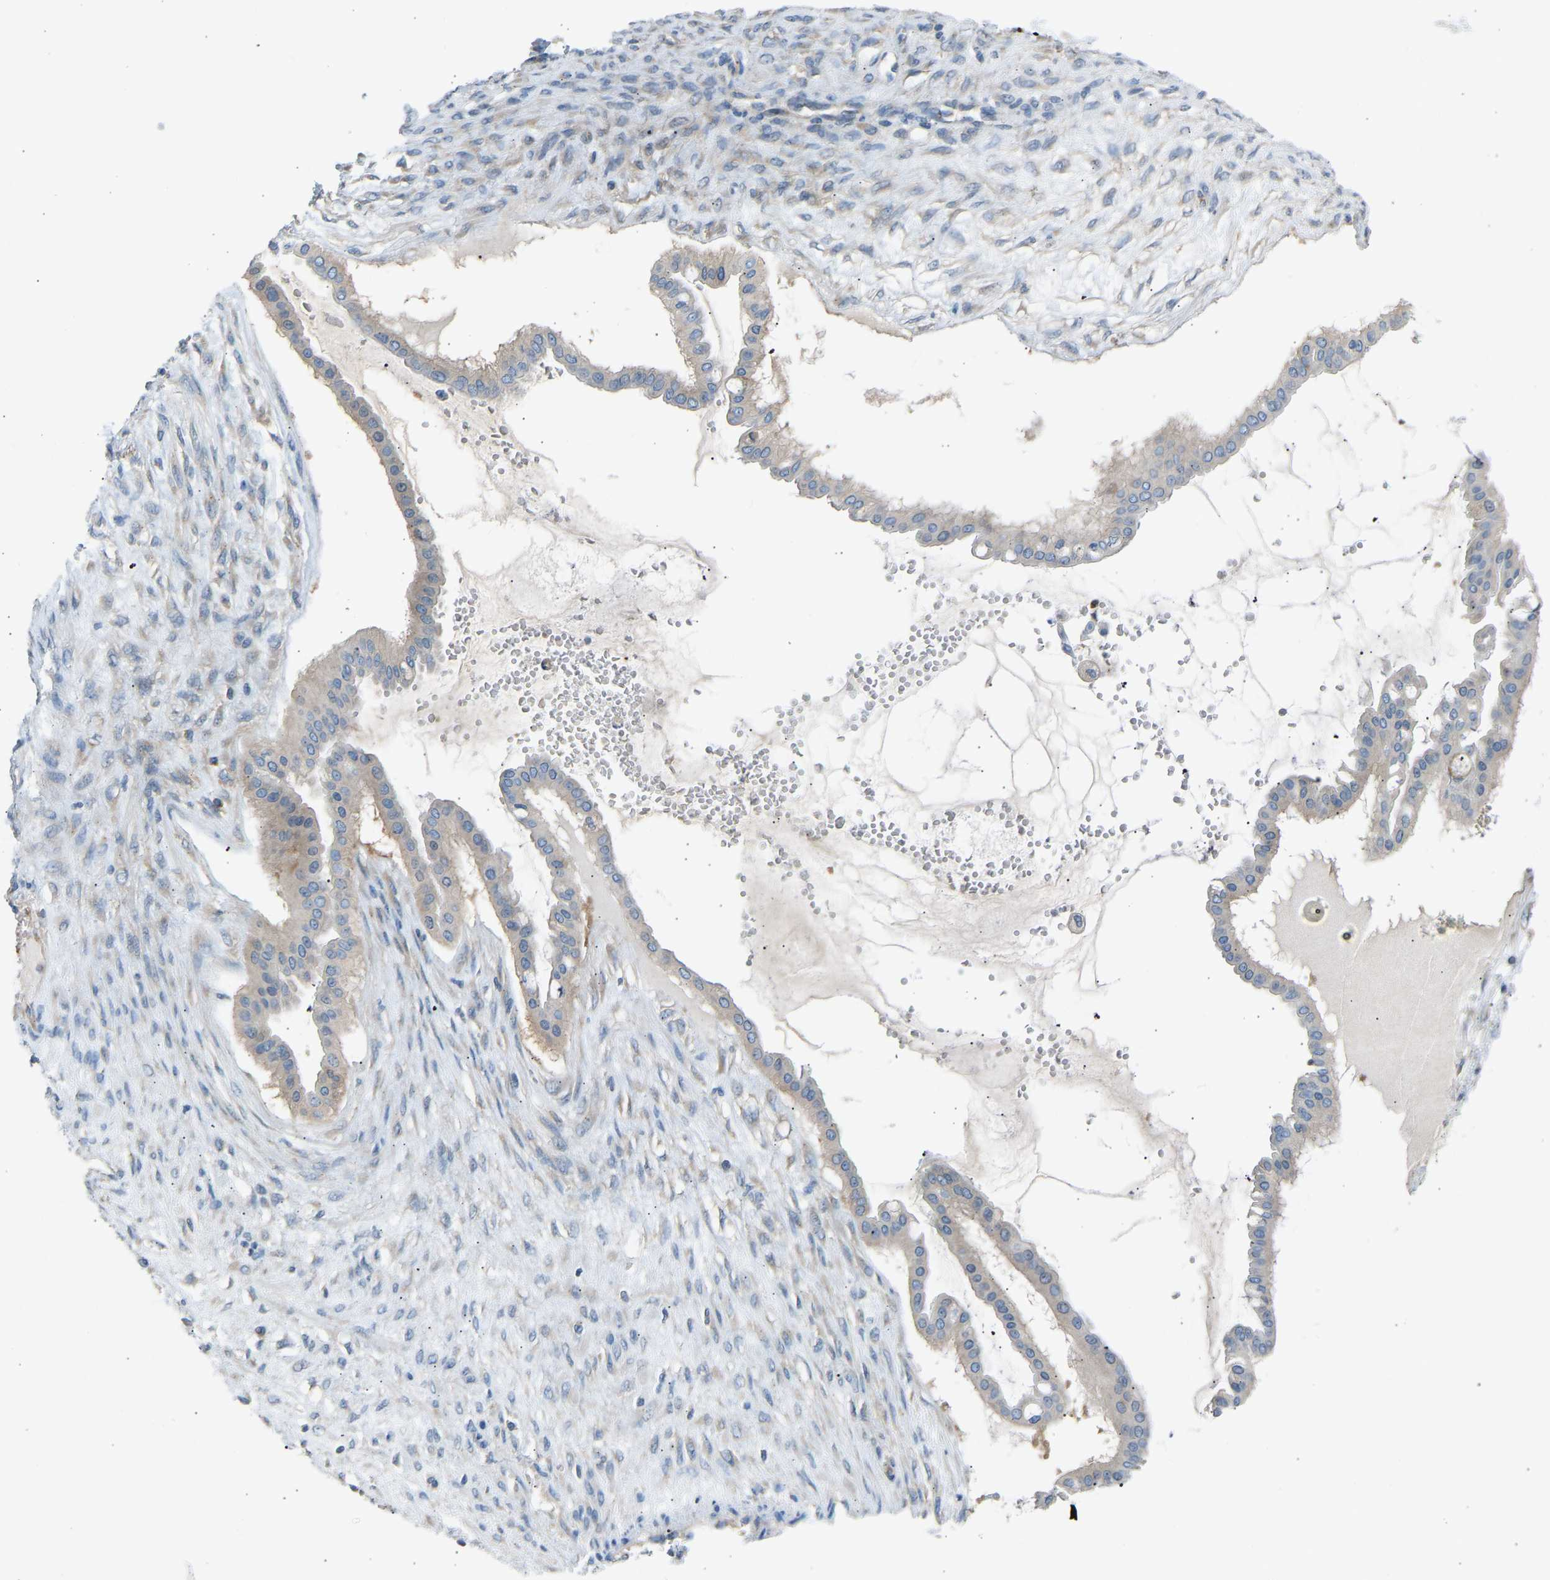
{"staining": {"intensity": "weak", "quantity": "25%-75%", "location": "cytoplasmic/membranous"}, "tissue": "ovarian cancer", "cell_type": "Tumor cells", "image_type": "cancer", "snomed": [{"axis": "morphology", "description": "Cystadenocarcinoma, mucinous, NOS"}, {"axis": "topography", "description": "Ovary"}], "caption": "Weak cytoplasmic/membranous protein staining is seen in approximately 25%-75% of tumor cells in ovarian mucinous cystadenocarcinoma.", "gene": "TRIM50", "patient": {"sex": "female", "age": 73}}